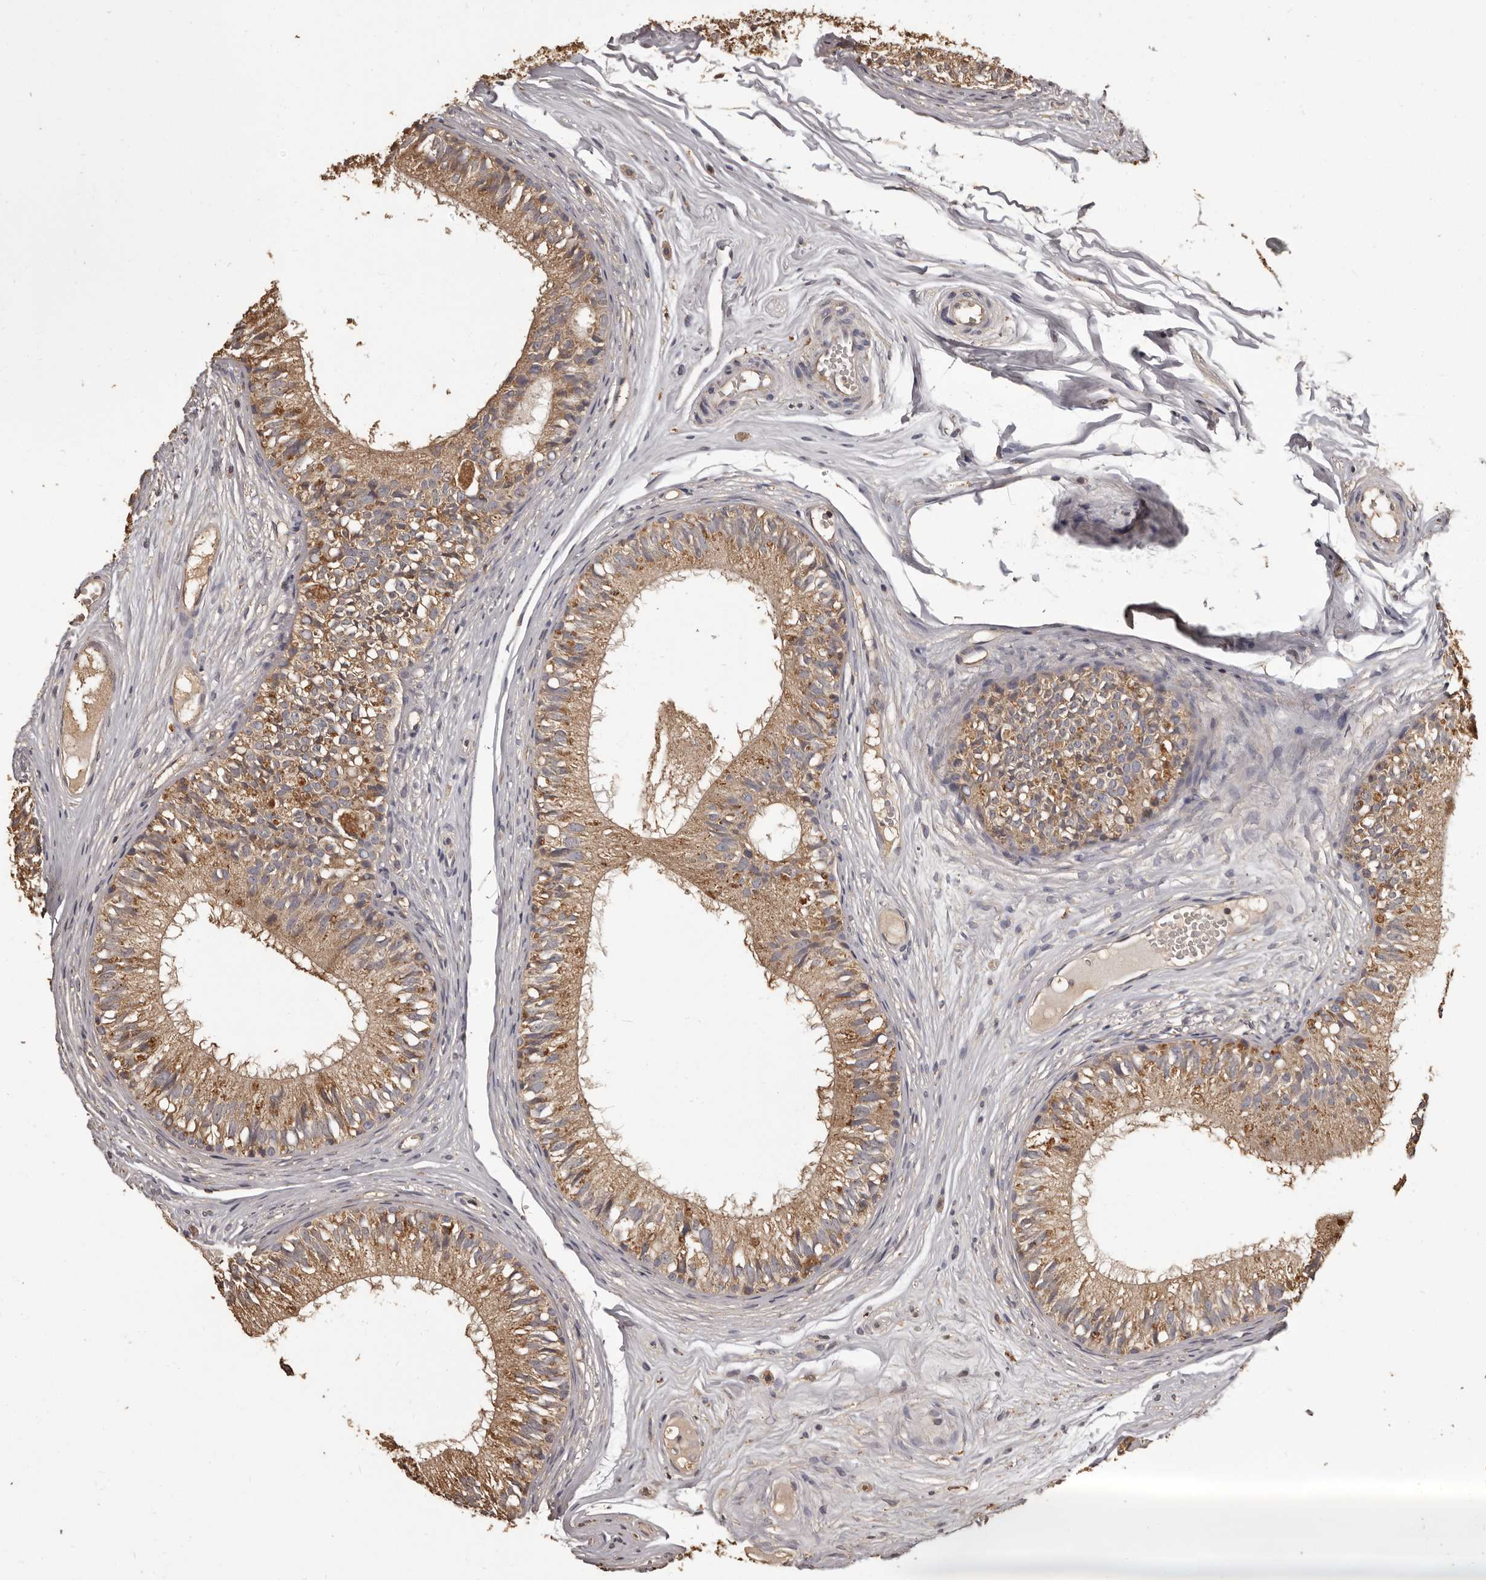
{"staining": {"intensity": "moderate", "quantity": ">75%", "location": "cytoplasmic/membranous"}, "tissue": "epididymis", "cell_type": "Glandular cells", "image_type": "normal", "snomed": [{"axis": "morphology", "description": "Normal tissue, NOS"}, {"axis": "morphology", "description": "Seminoma in situ"}, {"axis": "topography", "description": "Testis"}, {"axis": "topography", "description": "Epididymis"}], "caption": "Glandular cells reveal medium levels of moderate cytoplasmic/membranous staining in approximately >75% of cells in unremarkable epididymis.", "gene": "MGAT5", "patient": {"sex": "male", "age": 28}}